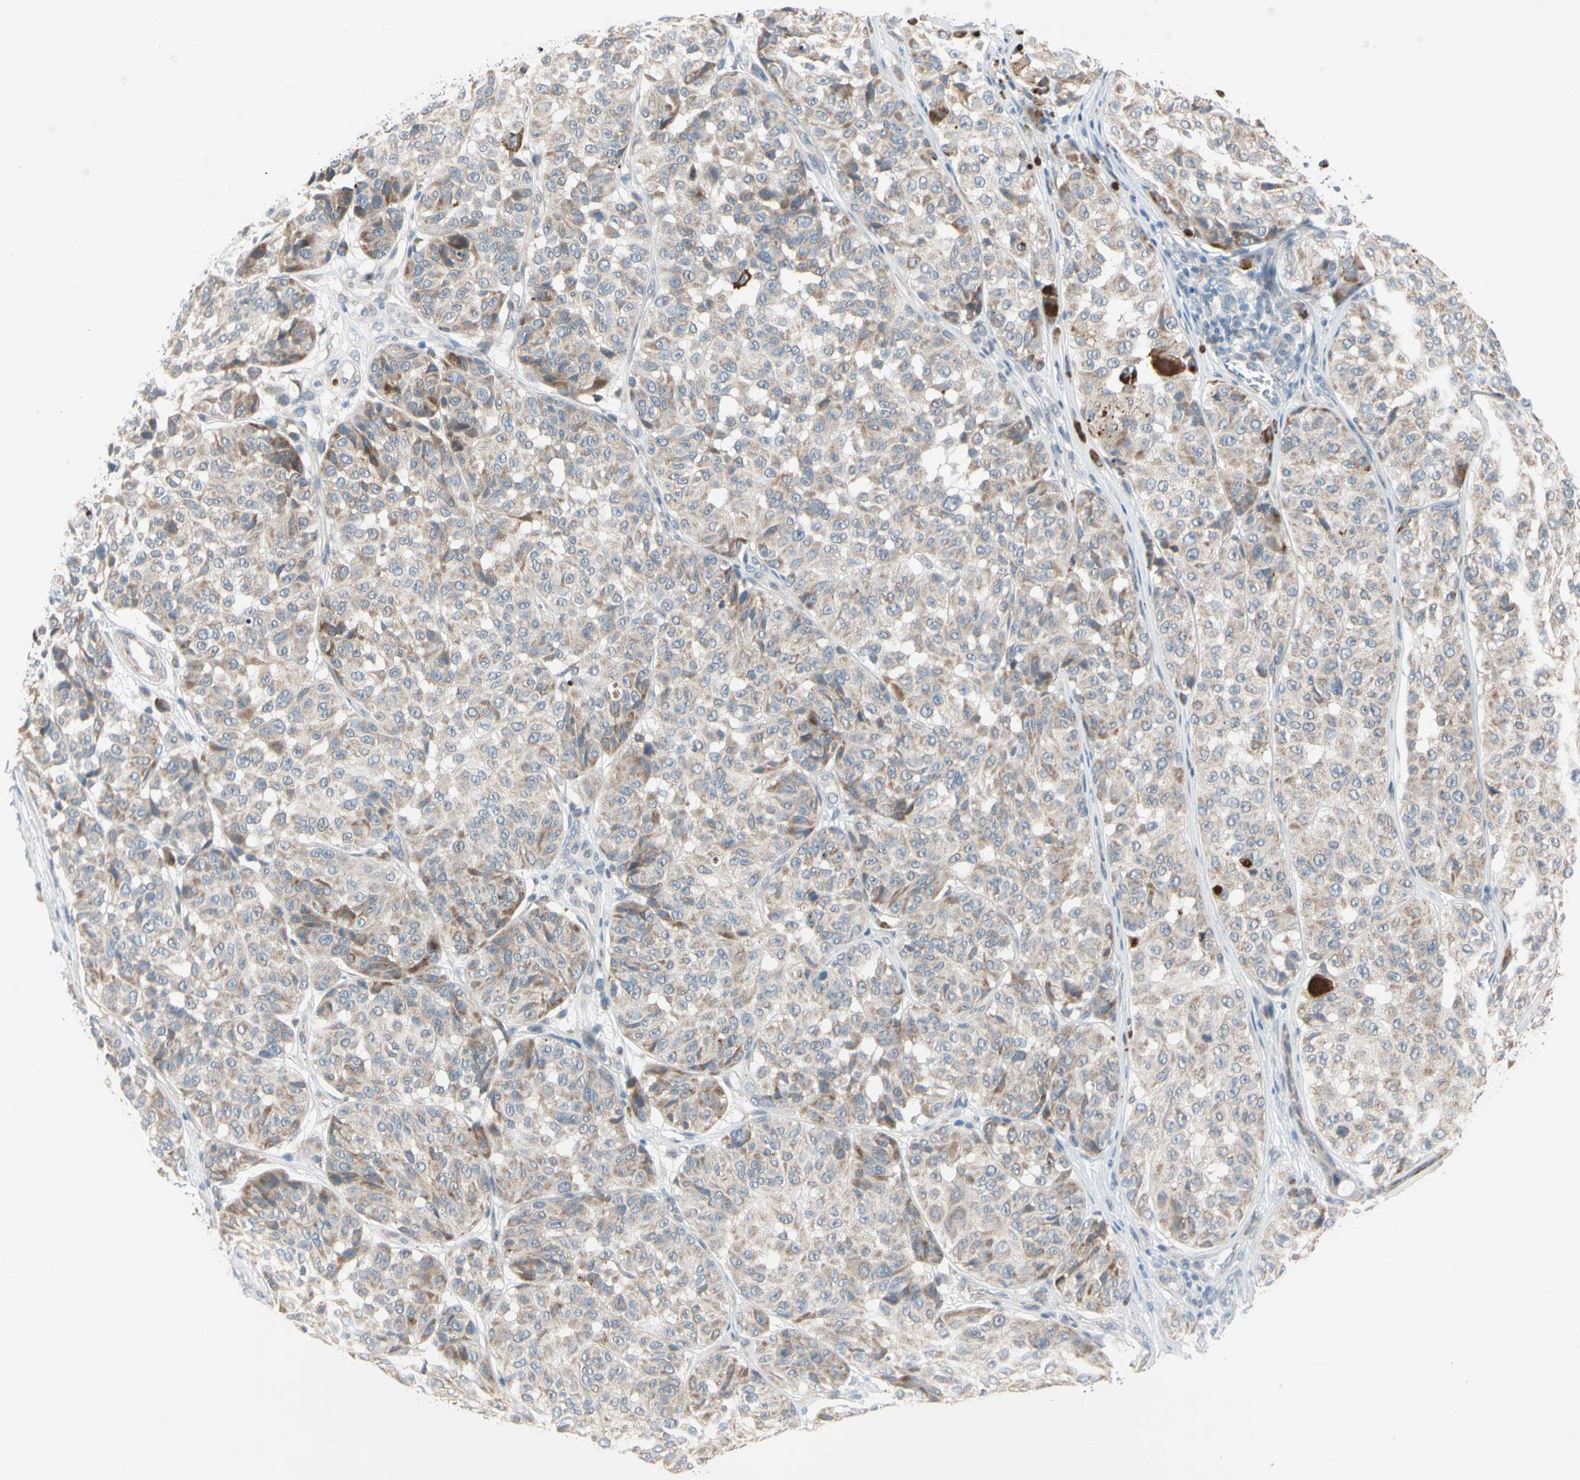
{"staining": {"intensity": "weak", "quantity": ">75%", "location": "cytoplasmic/membranous"}, "tissue": "melanoma", "cell_type": "Tumor cells", "image_type": "cancer", "snomed": [{"axis": "morphology", "description": "Malignant melanoma, NOS"}, {"axis": "topography", "description": "Skin"}], "caption": "The micrograph displays immunohistochemical staining of melanoma. There is weak cytoplasmic/membranous positivity is appreciated in approximately >75% of tumor cells. (DAB (3,3'-diaminobenzidine) = brown stain, brightfield microscopy at high magnification).", "gene": "MARK1", "patient": {"sex": "female", "age": 46}}